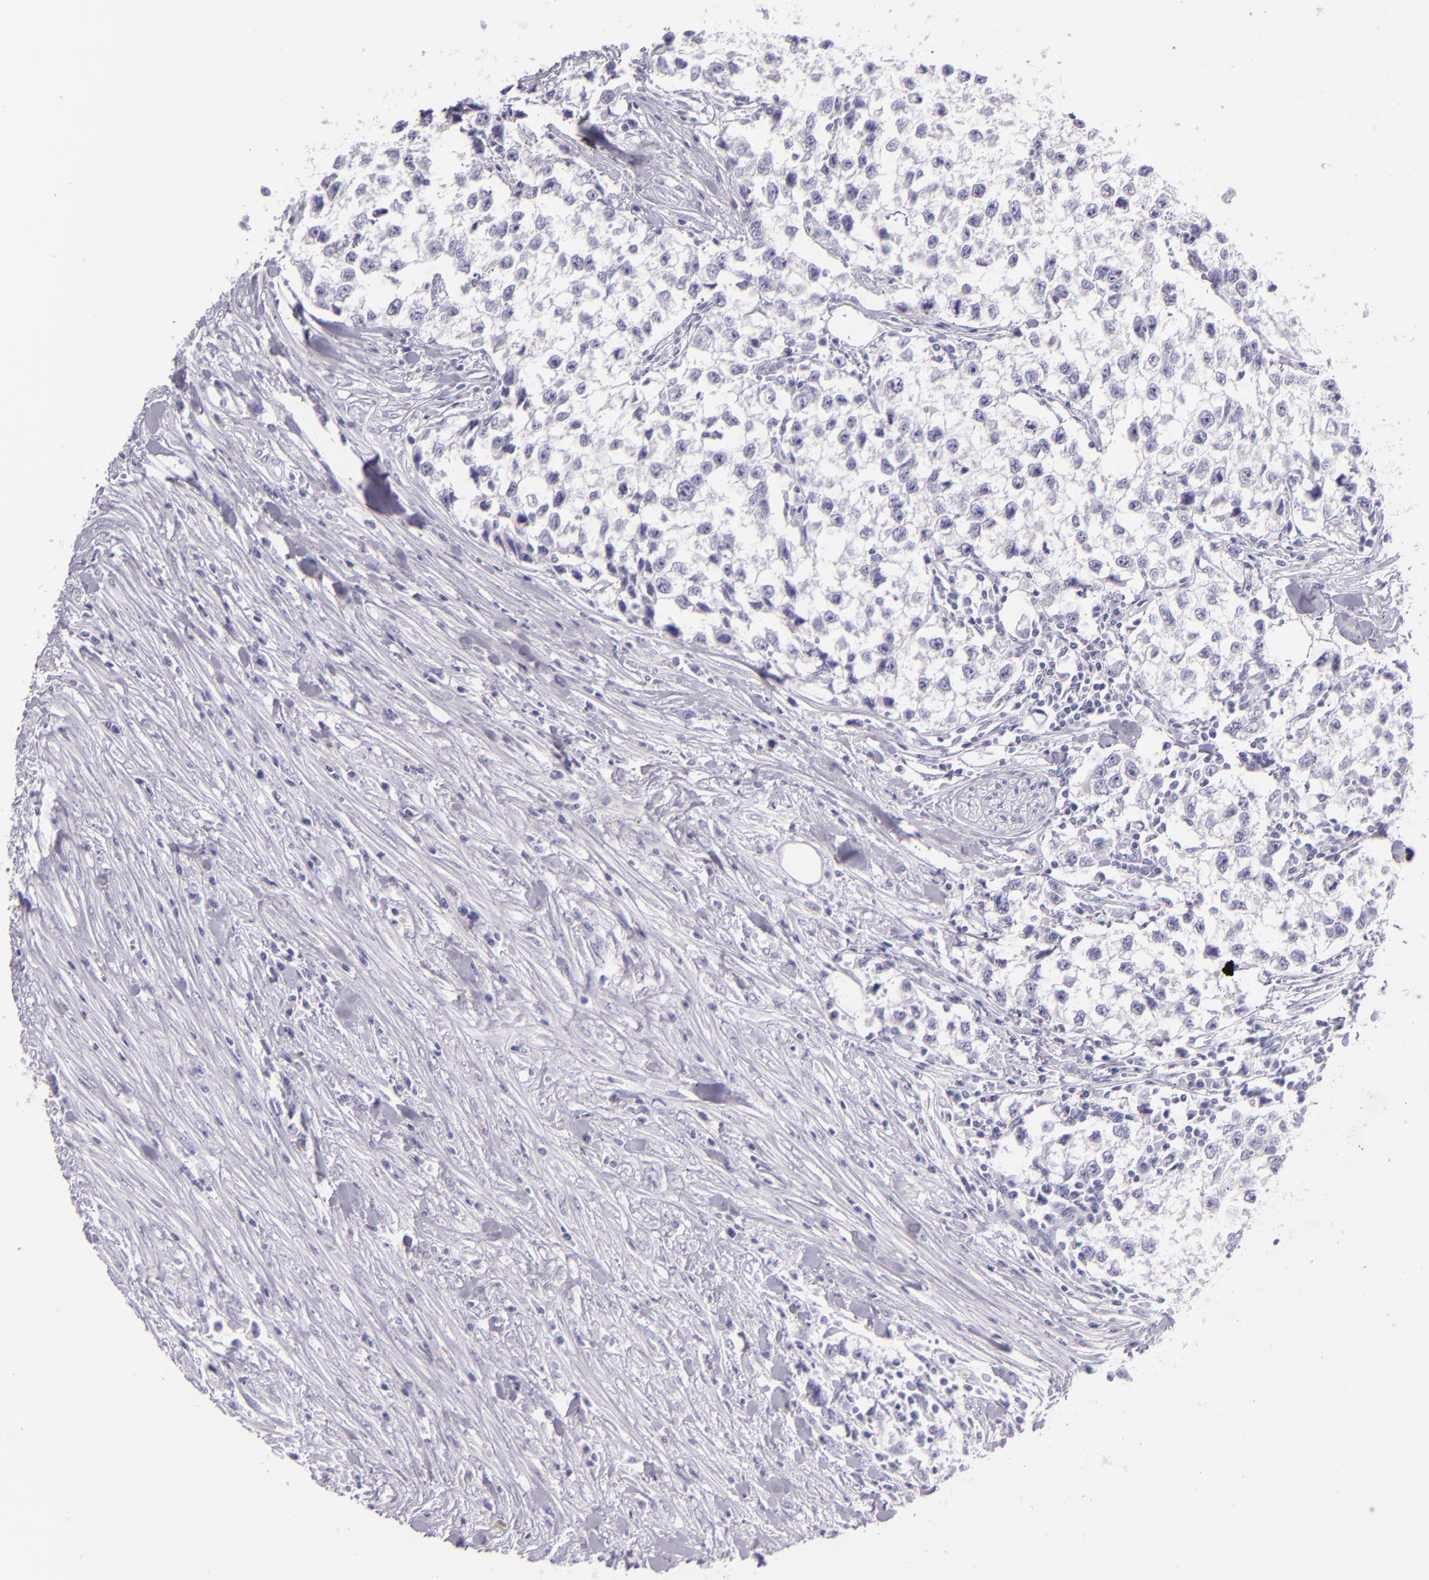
{"staining": {"intensity": "negative", "quantity": "none", "location": "none"}, "tissue": "testis cancer", "cell_type": "Tumor cells", "image_type": "cancer", "snomed": [{"axis": "morphology", "description": "Seminoma, NOS"}, {"axis": "morphology", "description": "Carcinoma, Embryonal, NOS"}, {"axis": "topography", "description": "Testis"}], "caption": "This is an immunohistochemistry (IHC) image of human testis embryonal carcinoma. There is no staining in tumor cells.", "gene": "CEACAM1", "patient": {"sex": "male", "age": 30}}